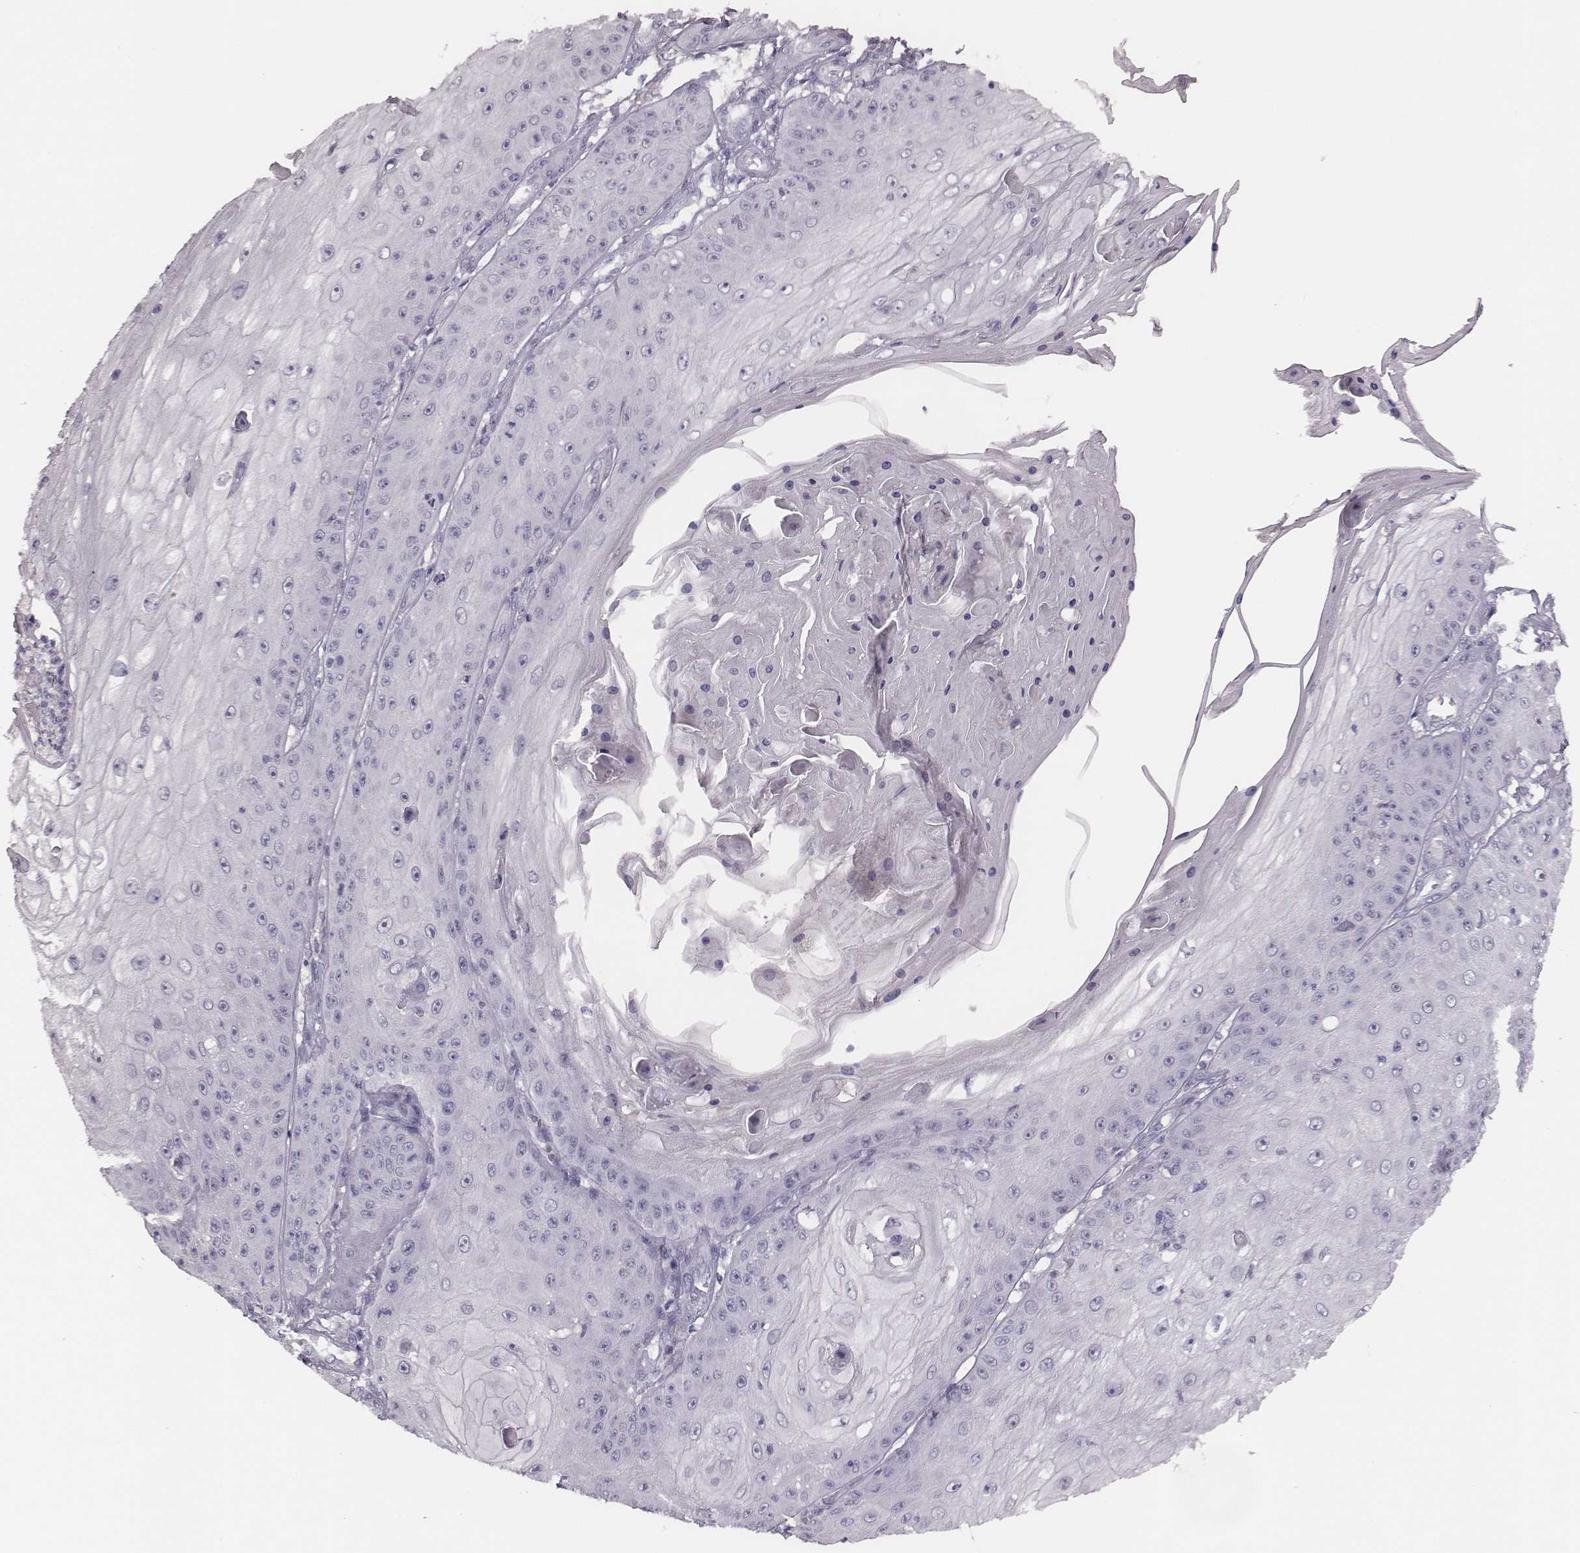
{"staining": {"intensity": "negative", "quantity": "none", "location": "none"}, "tissue": "skin cancer", "cell_type": "Tumor cells", "image_type": "cancer", "snomed": [{"axis": "morphology", "description": "Squamous cell carcinoma, NOS"}, {"axis": "topography", "description": "Skin"}], "caption": "Immunohistochemical staining of squamous cell carcinoma (skin) demonstrates no significant staining in tumor cells.", "gene": "MYH6", "patient": {"sex": "male", "age": 70}}